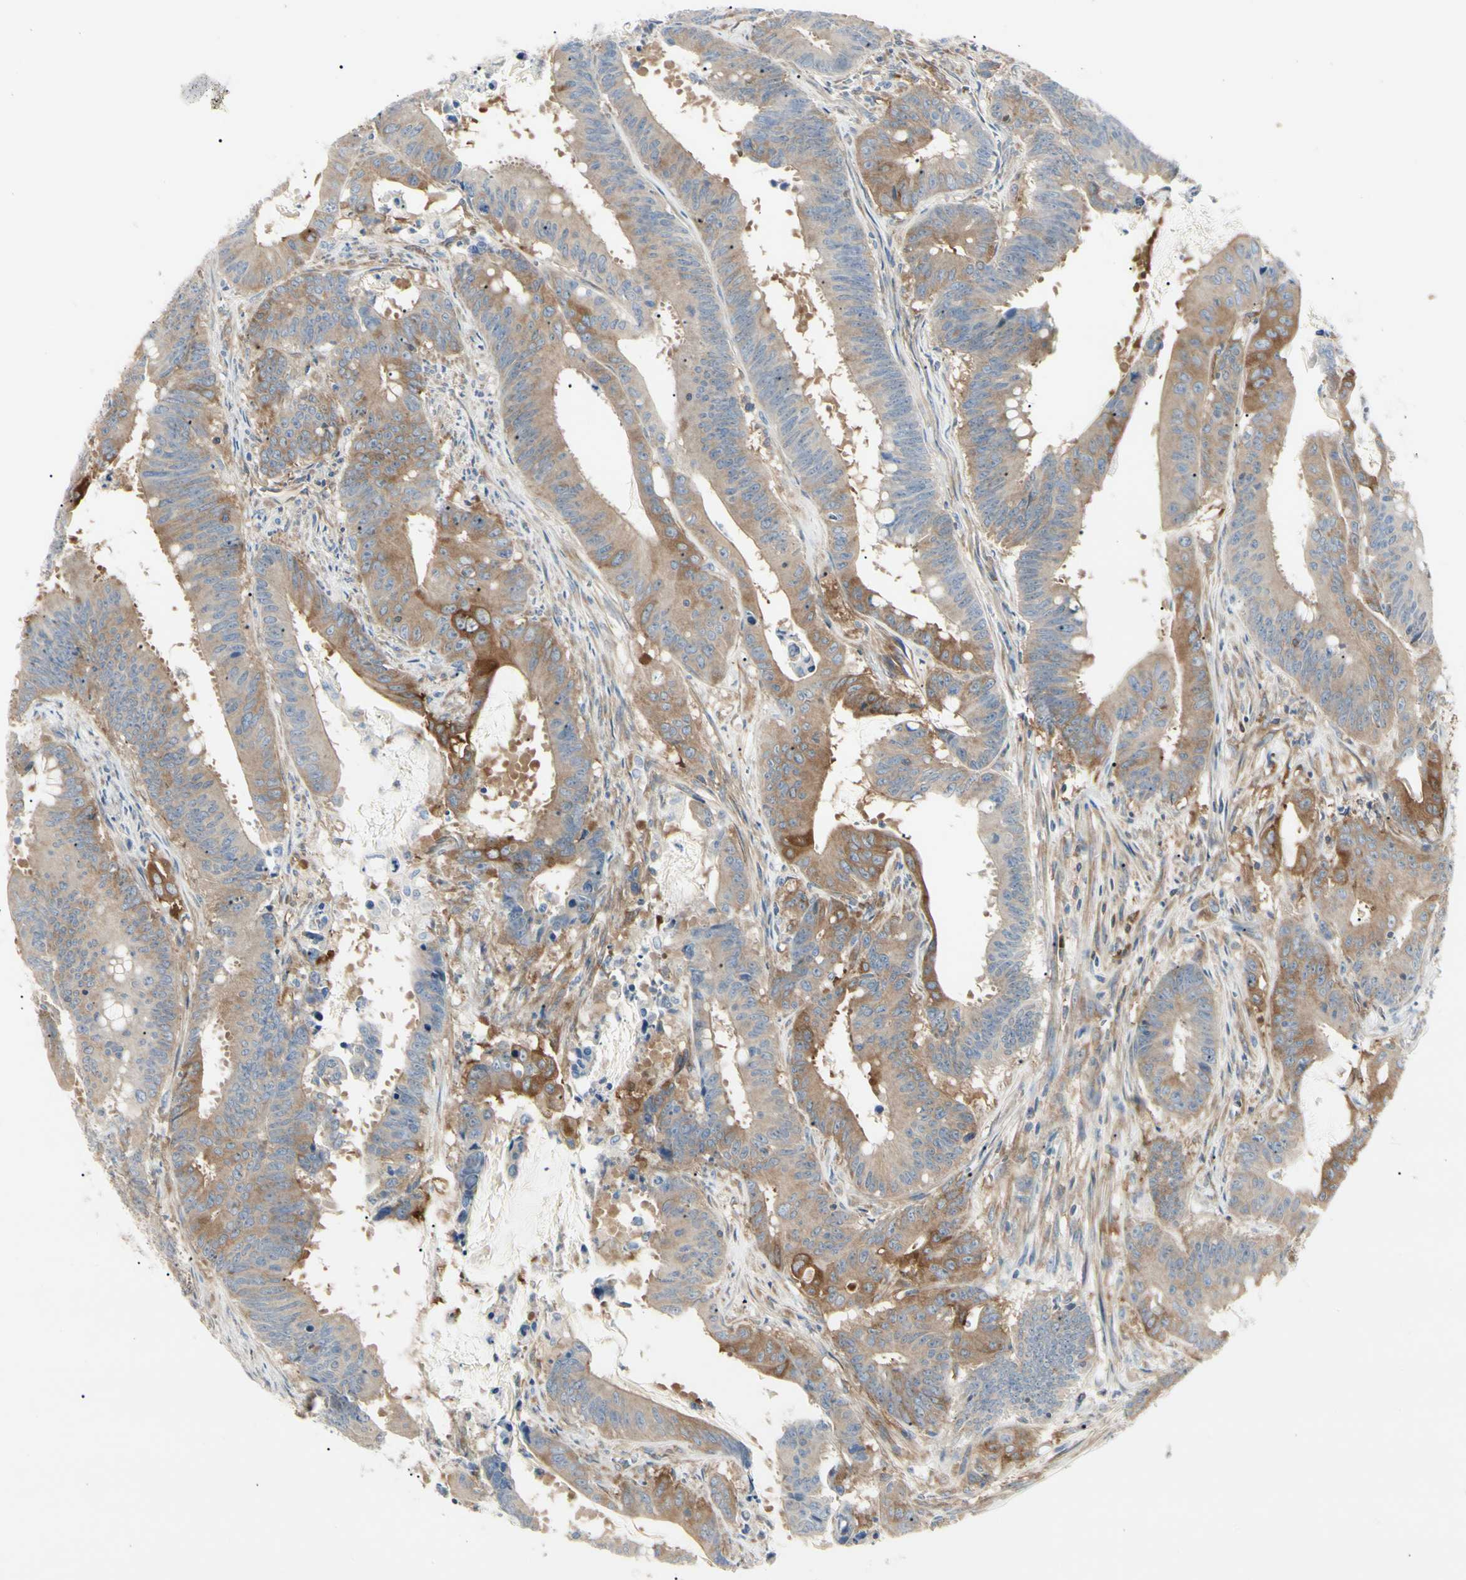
{"staining": {"intensity": "strong", "quantity": ">75%", "location": "cytoplasmic/membranous"}, "tissue": "colorectal cancer", "cell_type": "Tumor cells", "image_type": "cancer", "snomed": [{"axis": "morphology", "description": "Adenocarcinoma, NOS"}, {"axis": "topography", "description": "Colon"}], "caption": "A brown stain shows strong cytoplasmic/membranous staining of a protein in human colorectal adenocarcinoma tumor cells.", "gene": "NFKB2", "patient": {"sex": "male", "age": 45}}